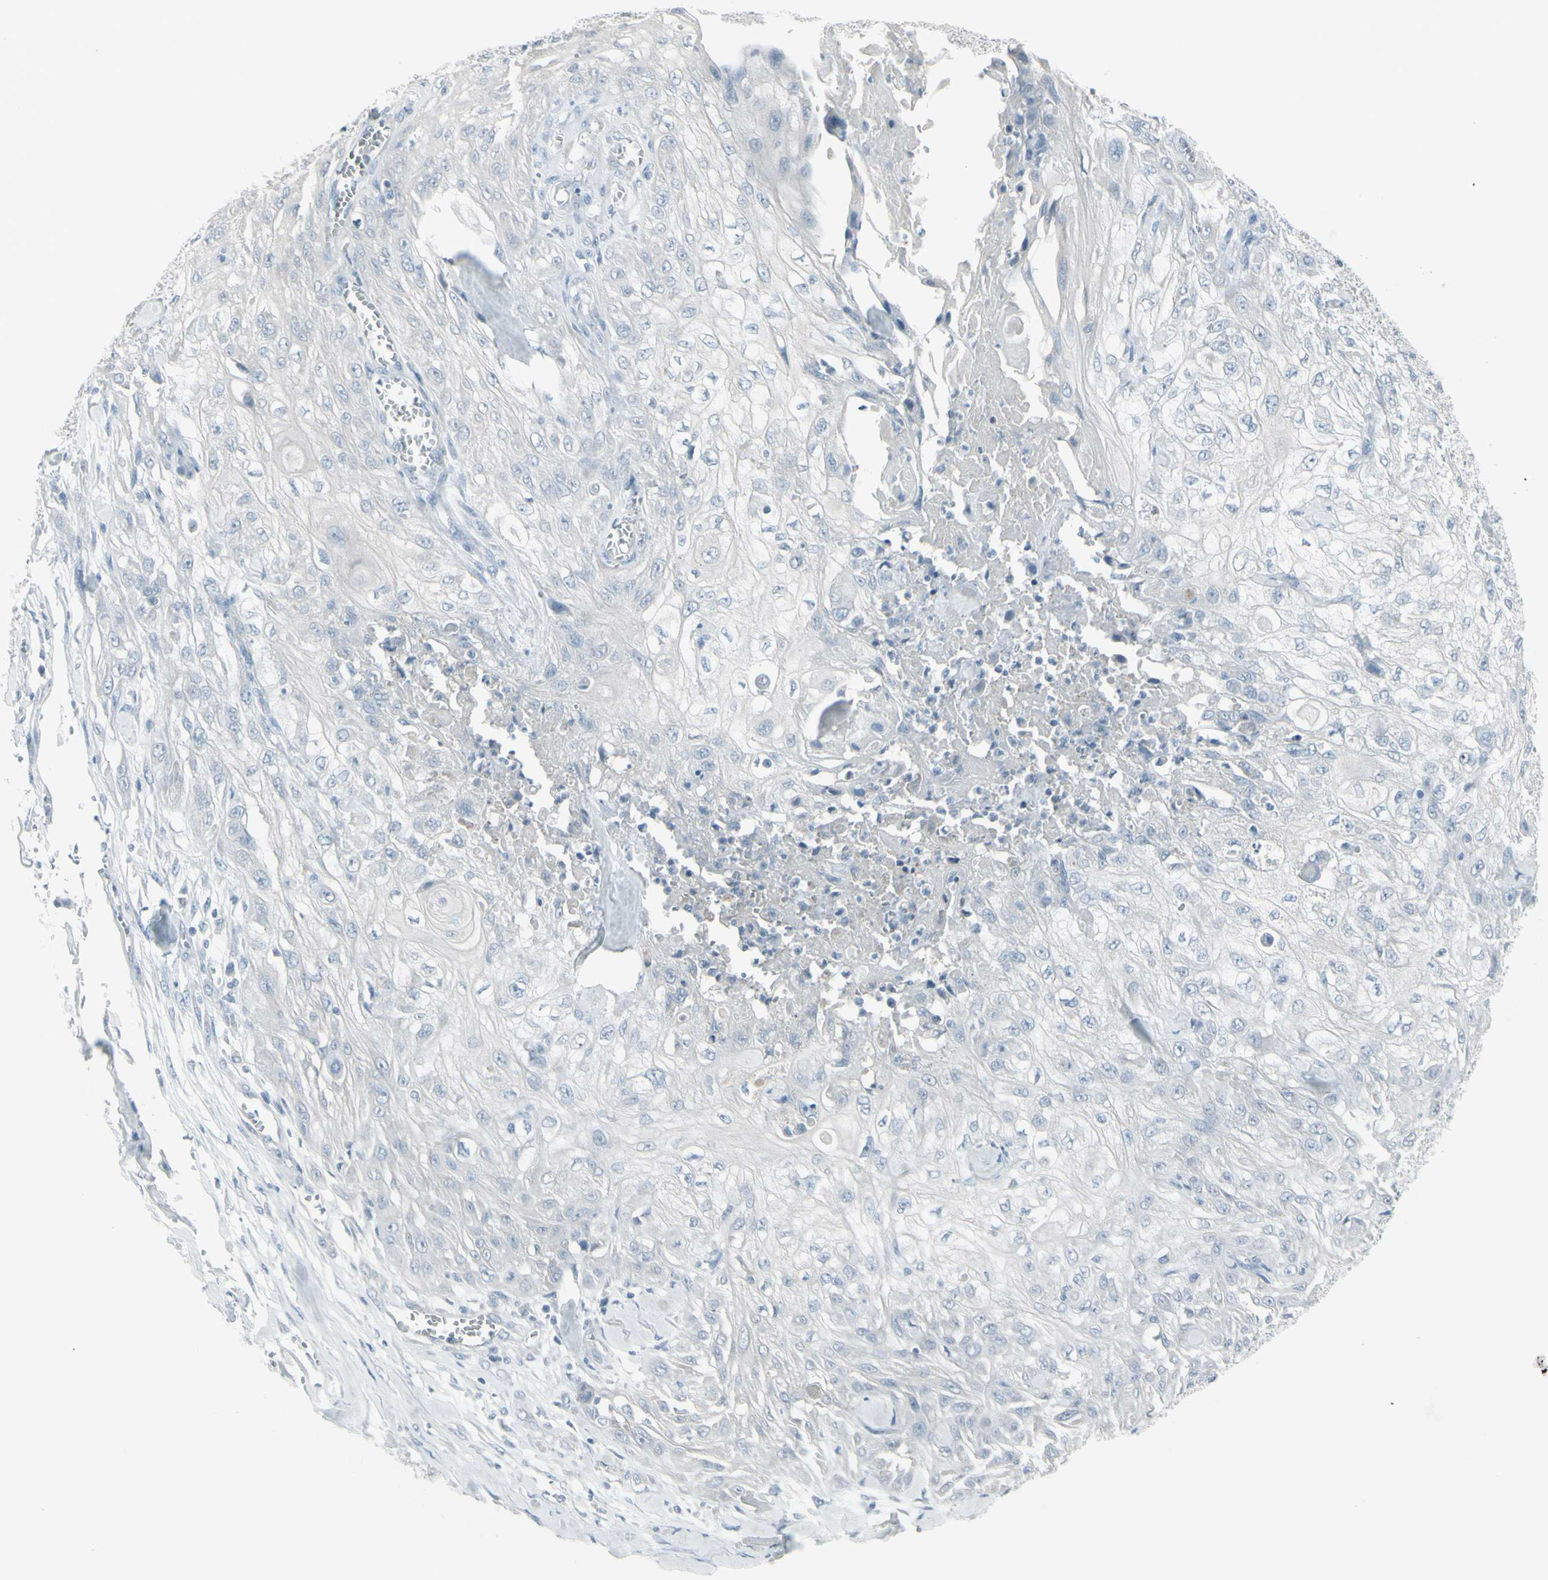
{"staining": {"intensity": "negative", "quantity": "none", "location": "none"}, "tissue": "skin cancer", "cell_type": "Tumor cells", "image_type": "cancer", "snomed": [{"axis": "morphology", "description": "Squamous cell carcinoma, NOS"}, {"axis": "morphology", "description": "Squamous cell carcinoma, metastatic, NOS"}, {"axis": "topography", "description": "Skin"}, {"axis": "topography", "description": "Lymph node"}], "caption": "Human skin squamous cell carcinoma stained for a protein using IHC displays no staining in tumor cells.", "gene": "RAB3A", "patient": {"sex": "male", "age": 75}}